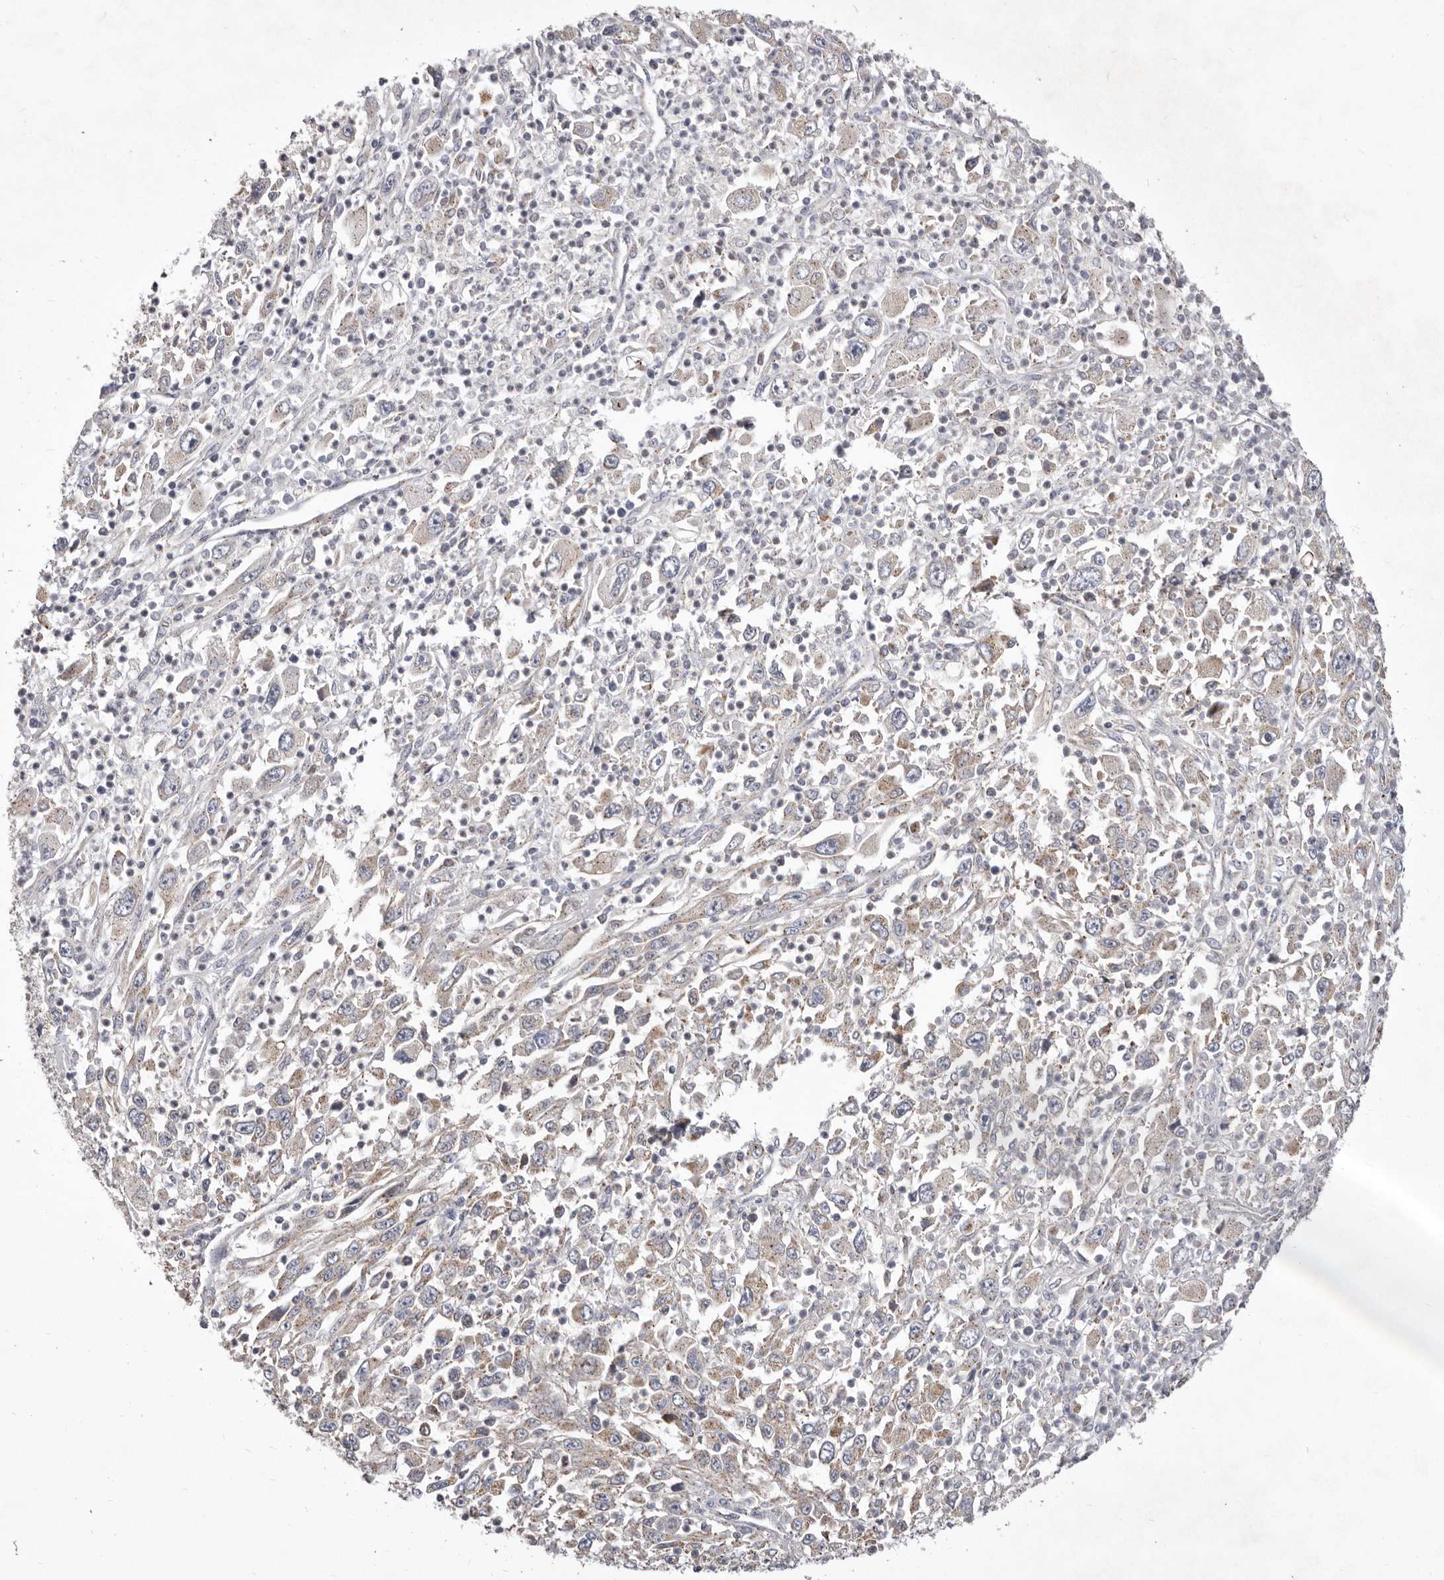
{"staining": {"intensity": "weak", "quantity": "<25%", "location": "cytoplasmic/membranous"}, "tissue": "melanoma", "cell_type": "Tumor cells", "image_type": "cancer", "snomed": [{"axis": "morphology", "description": "Malignant melanoma, Metastatic site"}, {"axis": "topography", "description": "Skin"}], "caption": "Human melanoma stained for a protein using immunohistochemistry shows no positivity in tumor cells.", "gene": "TIMM17B", "patient": {"sex": "female", "age": 56}}